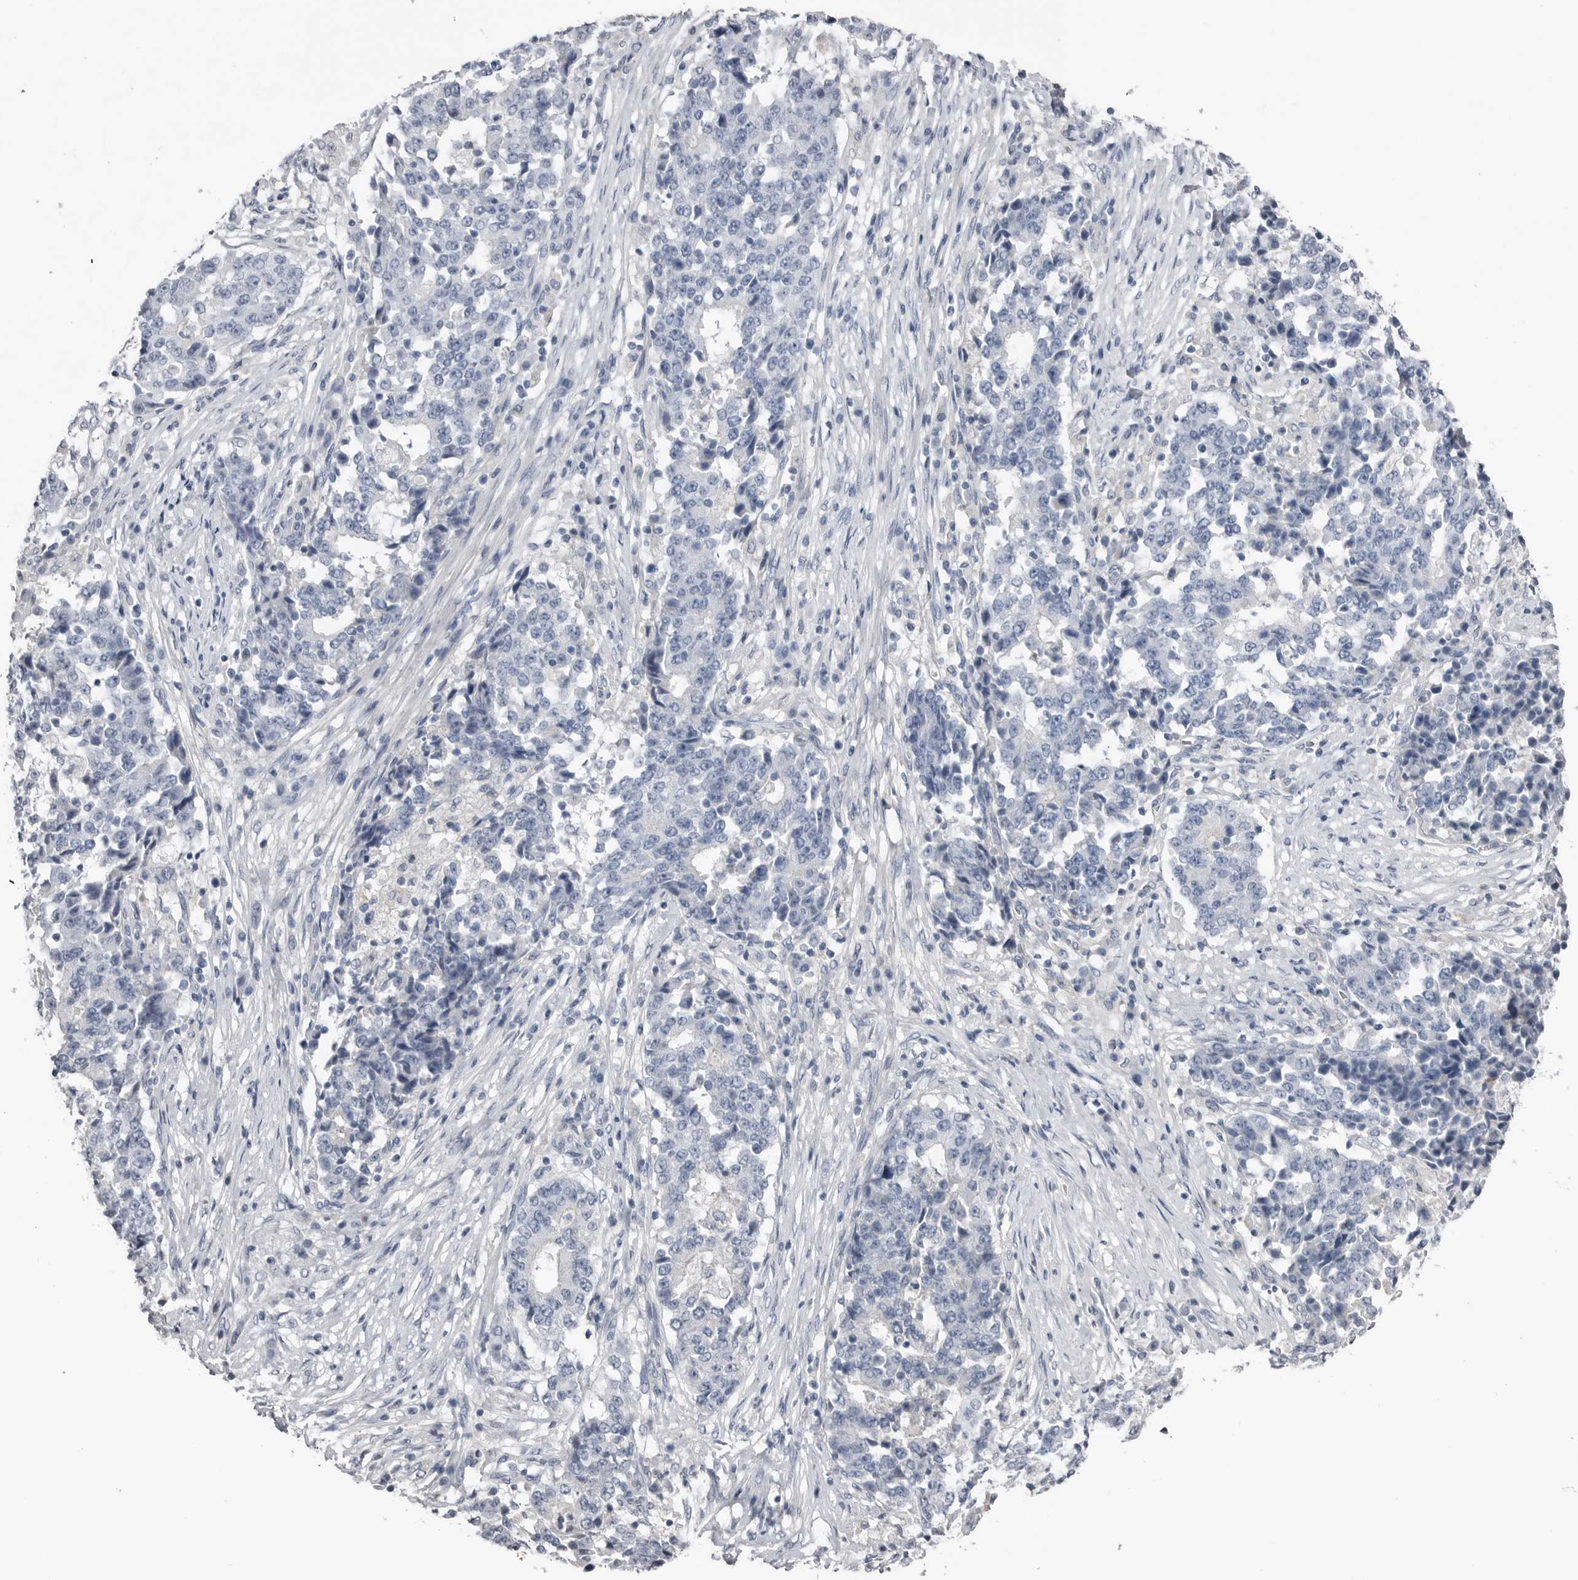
{"staining": {"intensity": "negative", "quantity": "none", "location": "none"}, "tissue": "stomach cancer", "cell_type": "Tumor cells", "image_type": "cancer", "snomed": [{"axis": "morphology", "description": "Adenocarcinoma, NOS"}, {"axis": "topography", "description": "Stomach"}], "caption": "Immunohistochemistry (IHC) image of human stomach cancer stained for a protein (brown), which shows no staining in tumor cells.", "gene": "FABP7", "patient": {"sex": "male", "age": 59}}